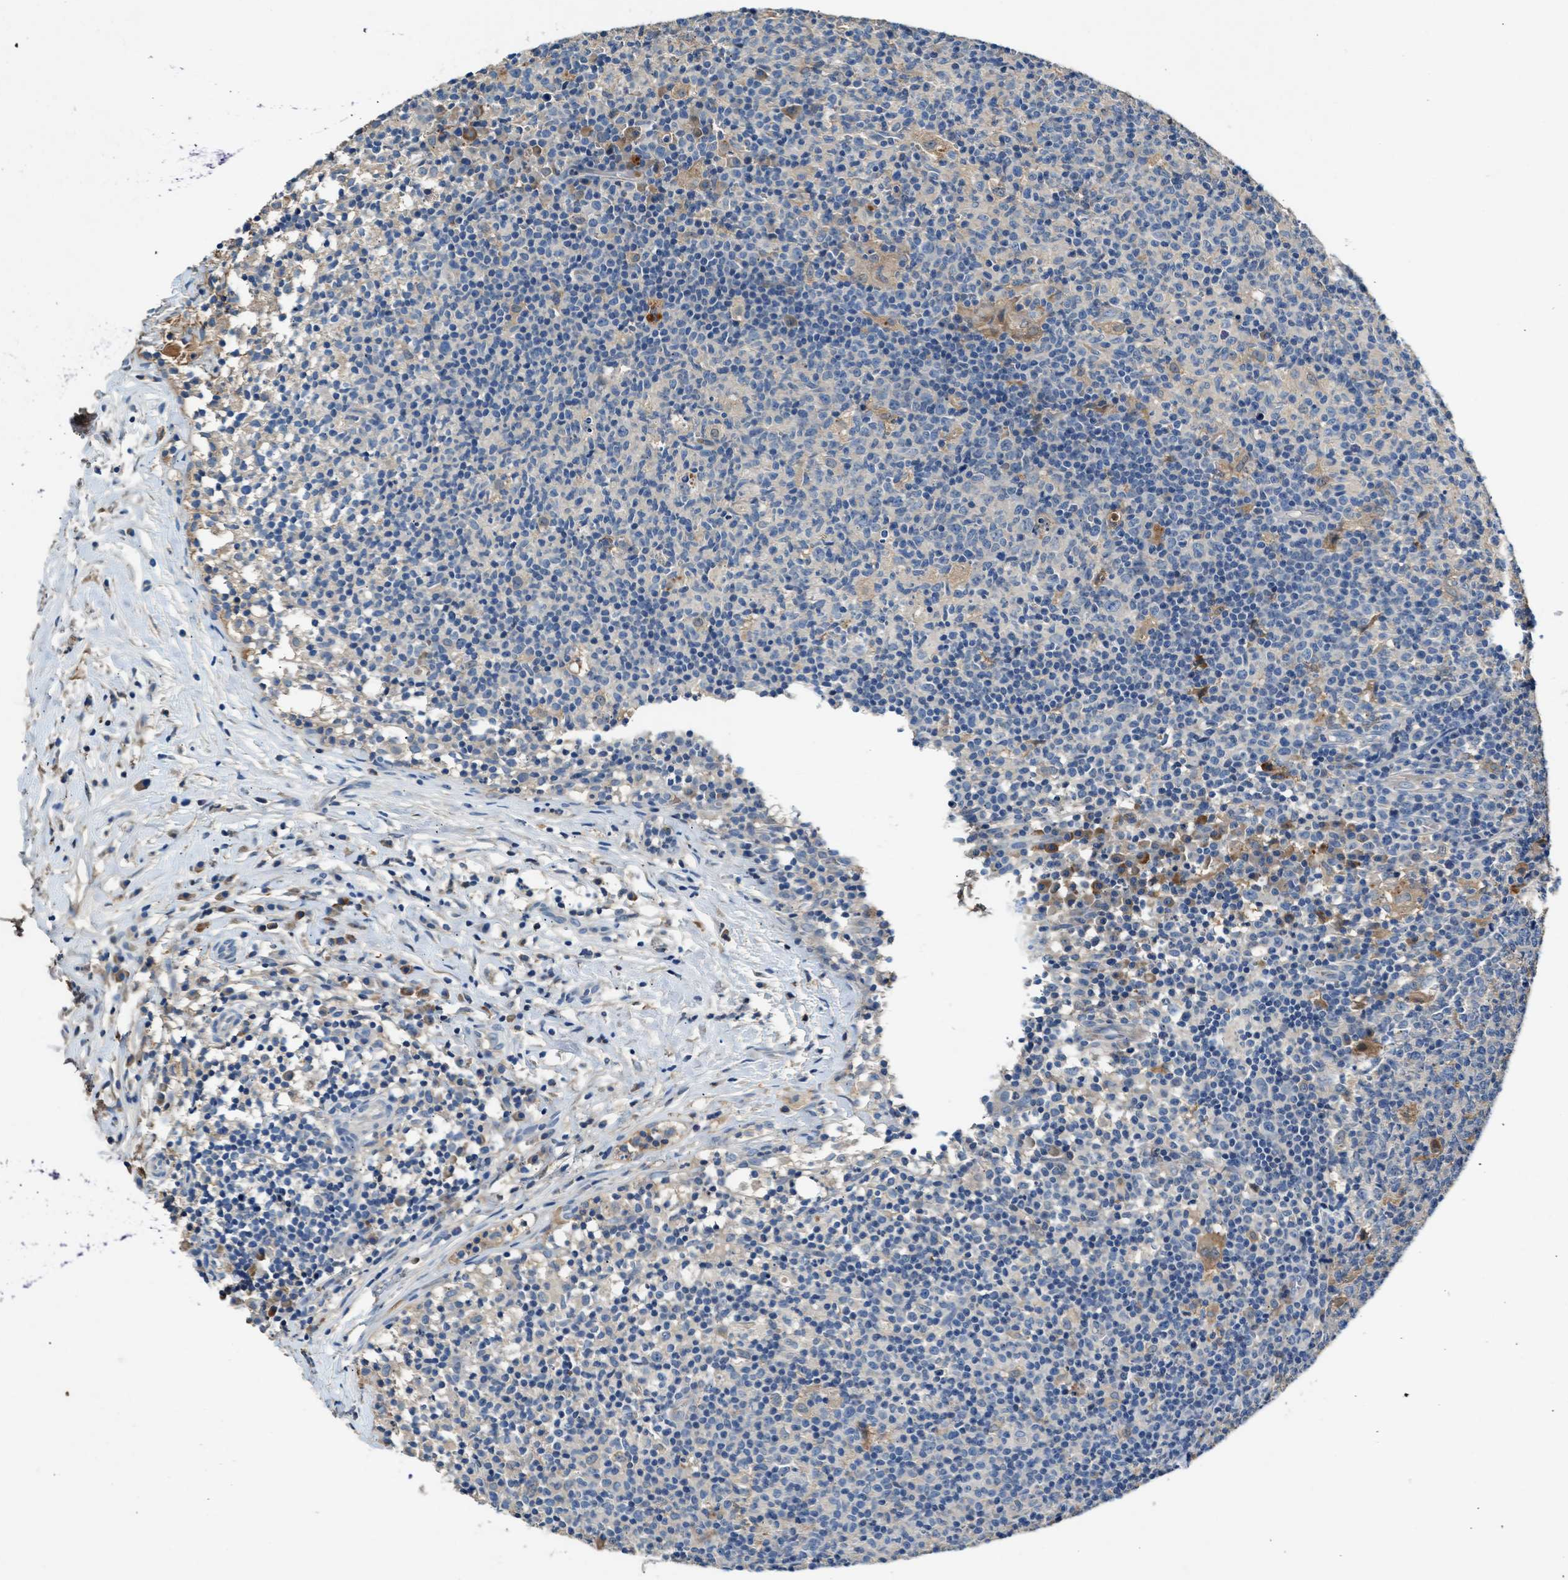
{"staining": {"intensity": "weak", "quantity": "<25%", "location": "cytoplasmic/membranous"}, "tissue": "lymph node", "cell_type": "Germinal center cells", "image_type": "normal", "snomed": [{"axis": "morphology", "description": "Normal tissue, NOS"}, {"axis": "morphology", "description": "Inflammation, NOS"}, {"axis": "topography", "description": "Lymph node"}], "caption": "Immunohistochemistry (IHC) histopathology image of normal lymph node: human lymph node stained with DAB displays no significant protein staining in germinal center cells. (Stains: DAB IHC with hematoxylin counter stain, Microscopy: brightfield microscopy at high magnification).", "gene": "RWDD2B", "patient": {"sex": "male", "age": 55}}